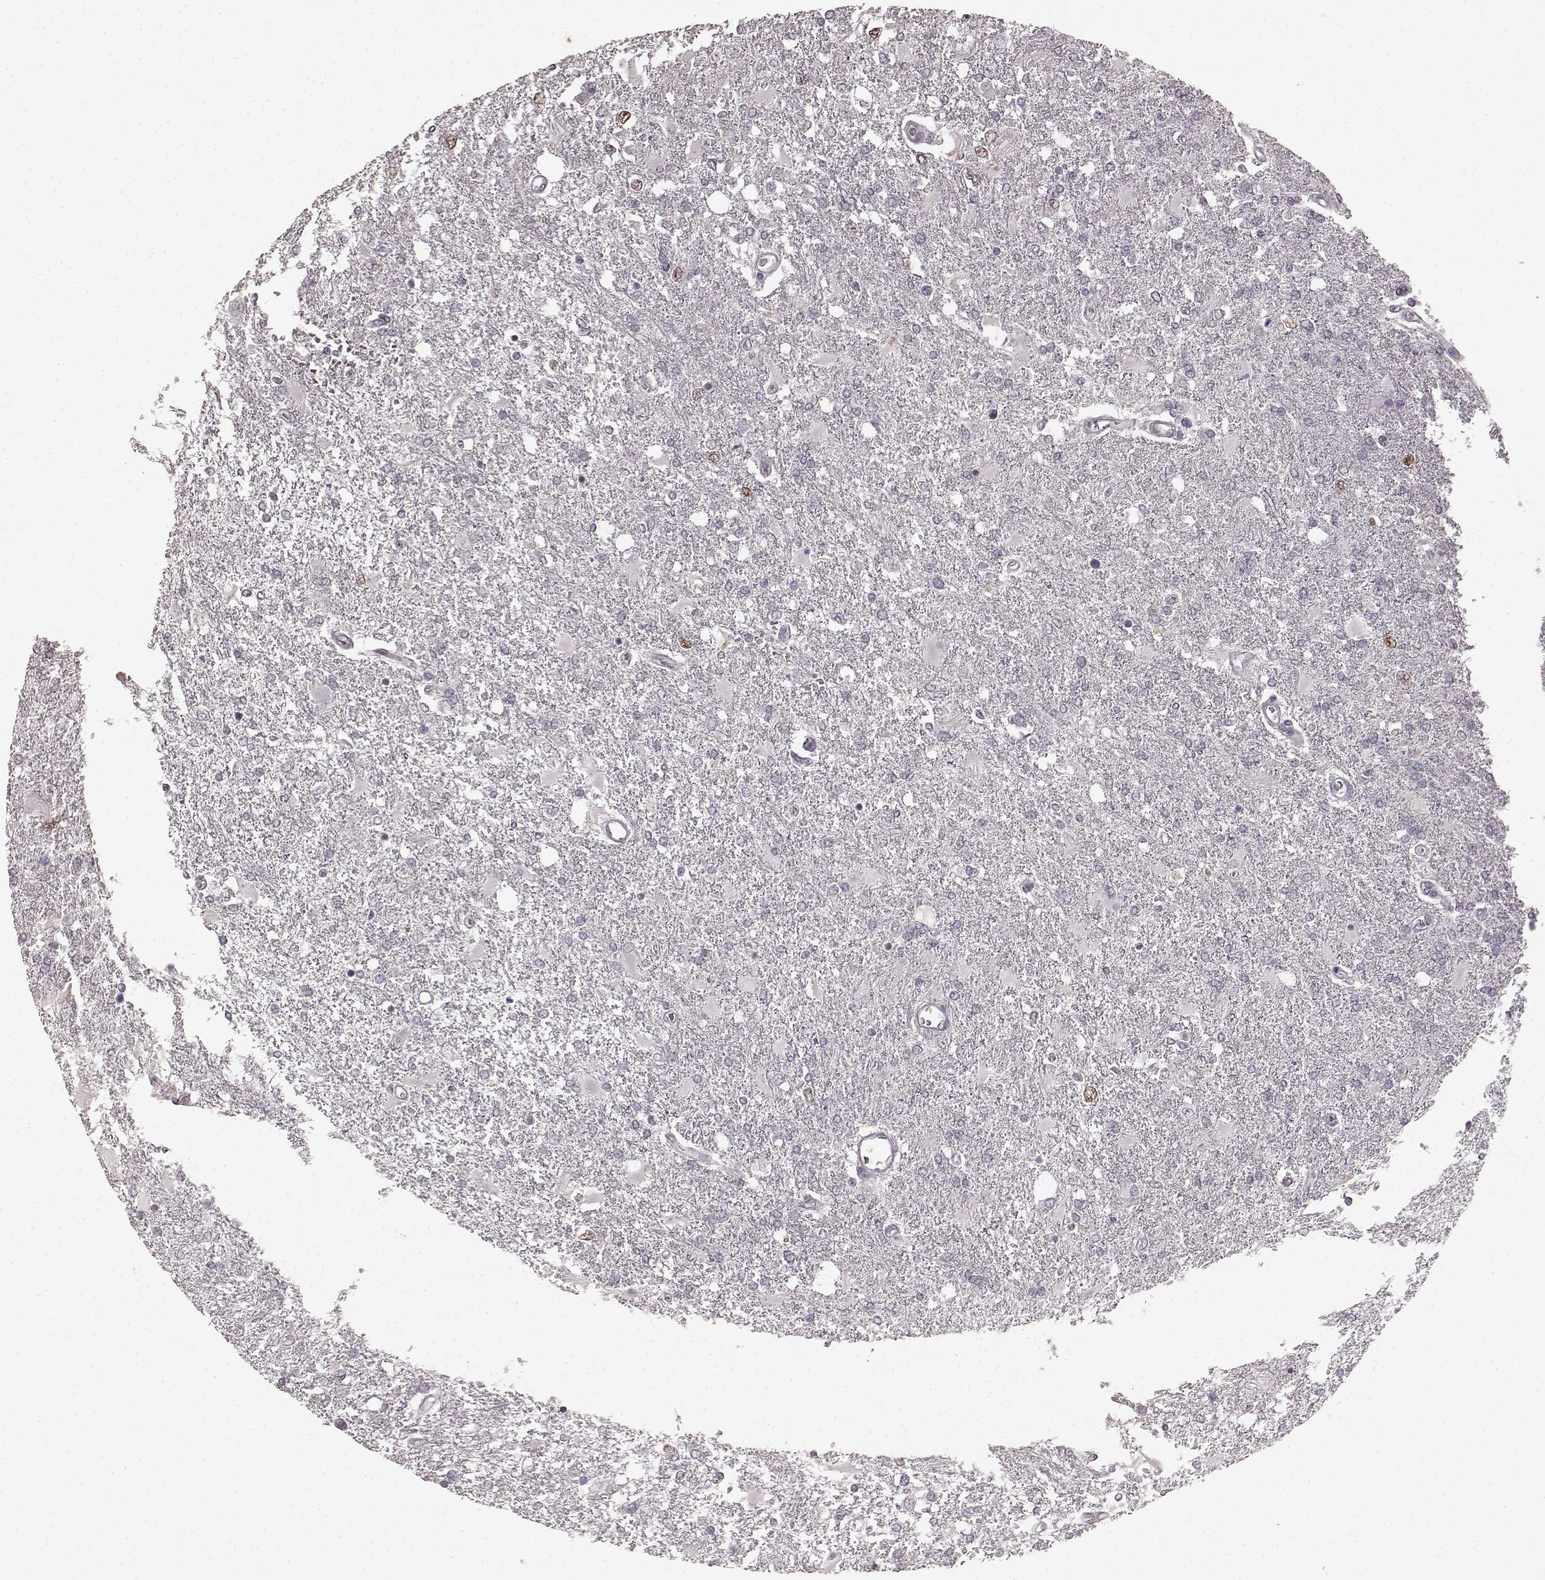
{"staining": {"intensity": "weak", "quantity": "<25%", "location": "nuclear"}, "tissue": "glioma", "cell_type": "Tumor cells", "image_type": "cancer", "snomed": [{"axis": "morphology", "description": "Glioma, malignant, High grade"}, {"axis": "topography", "description": "Cerebral cortex"}], "caption": "Immunohistochemistry (IHC) of glioma shows no expression in tumor cells.", "gene": "CCNA2", "patient": {"sex": "male", "age": 79}}